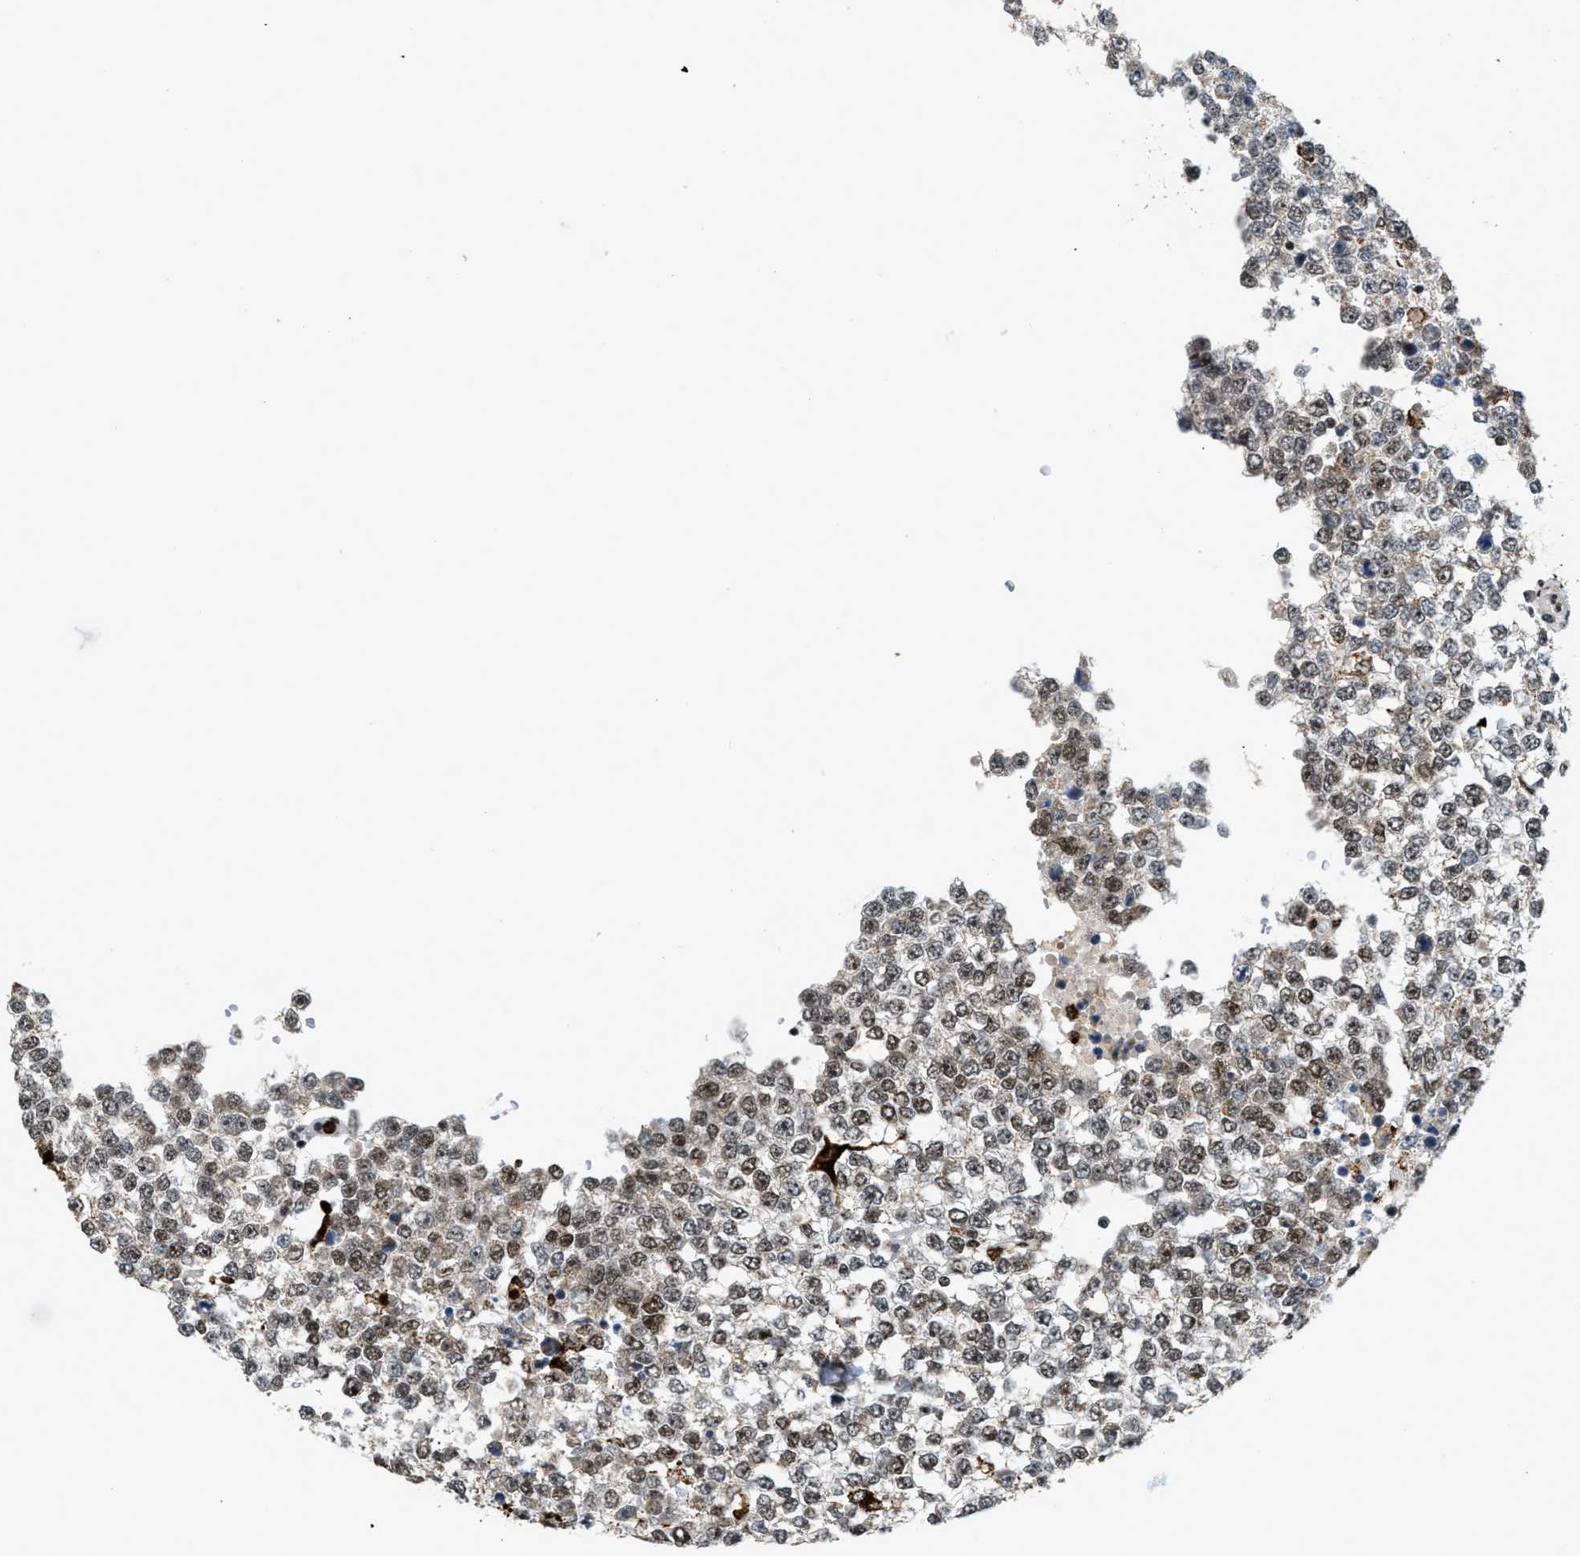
{"staining": {"intensity": "moderate", "quantity": ">75%", "location": "cytoplasmic/membranous,nuclear"}, "tissue": "testis cancer", "cell_type": "Tumor cells", "image_type": "cancer", "snomed": [{"axis": "morphology", "description": "Seminoma, NOS"}, {"axis": "topography", "description": "Testis"}], "caption": "Testis seminoma stained for a protein (brown) exhibits moderate cytoplasmic/membranous and nuclear positive expression in about >75% of tumor cells.", "gene": "NUMA1", "patient": {"sex": "male", "age": 65}}